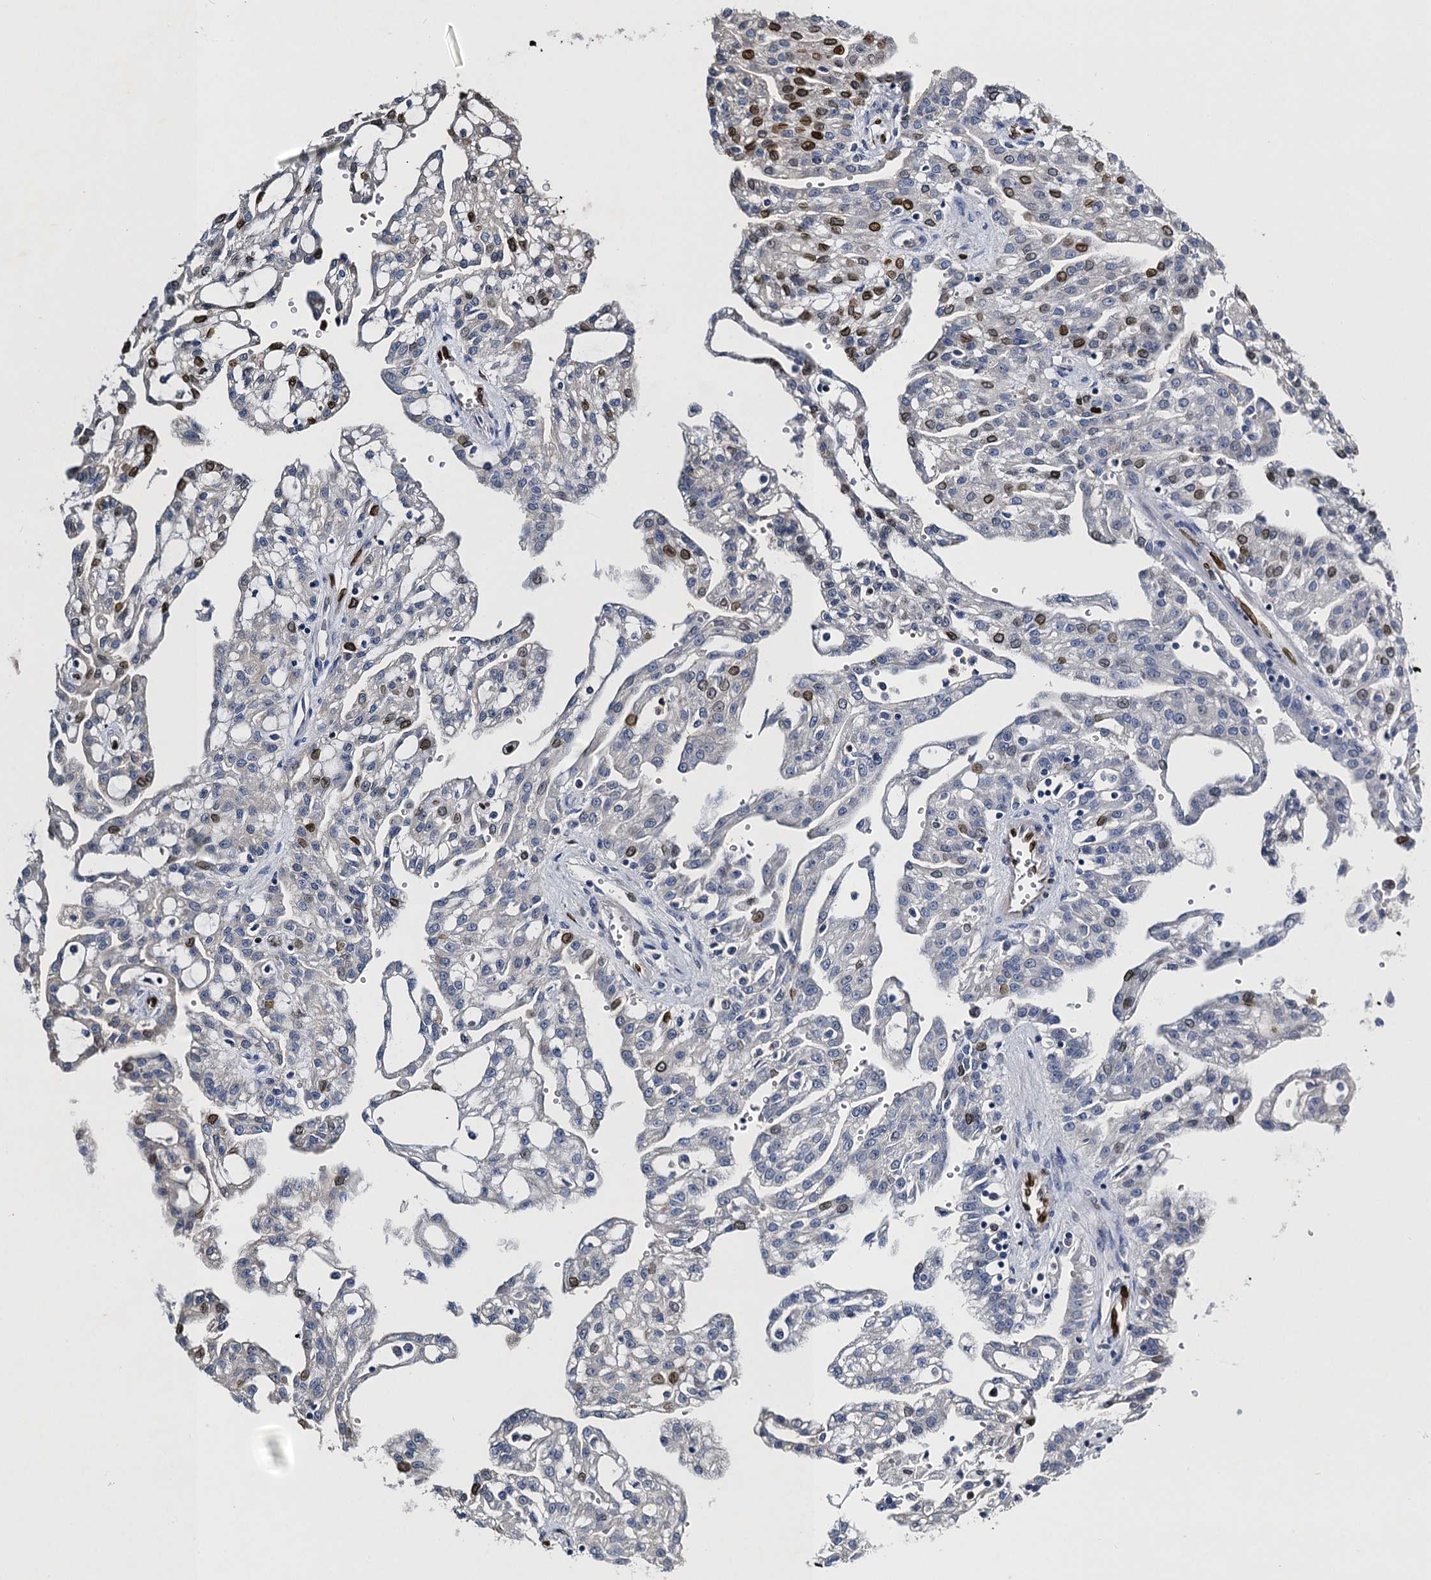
{"staining": {"intensity": "moderate", "quantity": "<25%", "location": "nuclear"}, "tissue": "renal cancer", "cell_type": "Tumor cells", "image_type": "cancer", "snomed": [{"axis": "morphology", "description": "Adenocarcinoma, NOS"}, {"axis": "topography", "description": "Kidney"}], "caption": "This is an image of IHC staining of renal adenocarcinoma, which shows moderate expression in the nuclear of tumor cells.", "gene": "SLC11A2", "patient": {"sex": "male", "age": 63}}